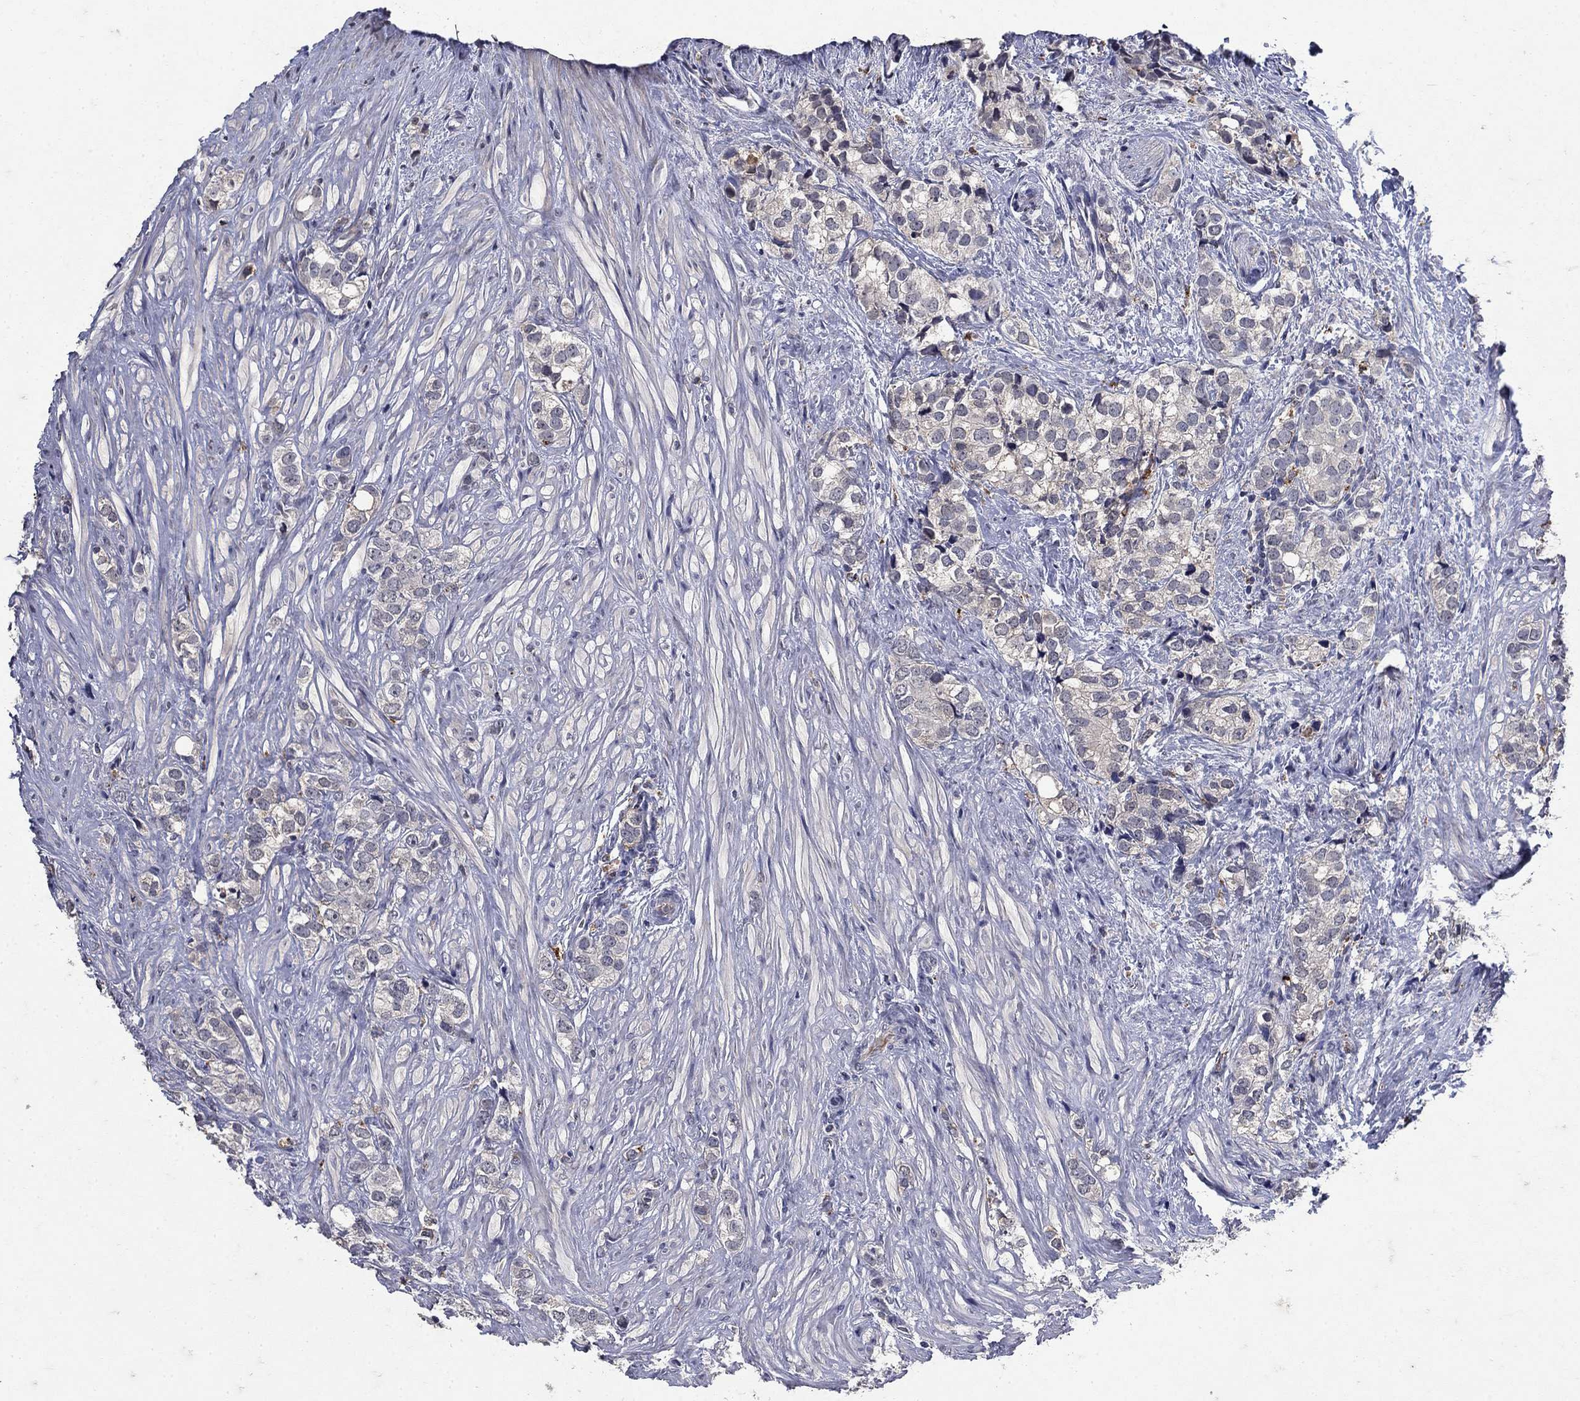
{"staining": {"intensity": "negative", "quantity": "none", "location": "none"}, "tissue": "prostate cancer", "cell_type": "Tumor cells", "image_type": "cancer", "snomed": [{"axis": "morphology", "description": "Adenocarcinoma, NOS"}, {"axis": "topography", "description": "Prostate and seminal vesicle, NOS"}], "caption": "Micrograph shows no significant protein staining in tumor cells of prostate adenocarcinoma.", "gene": "NPC2", "patient": {"sex": "male", "age": 63}}